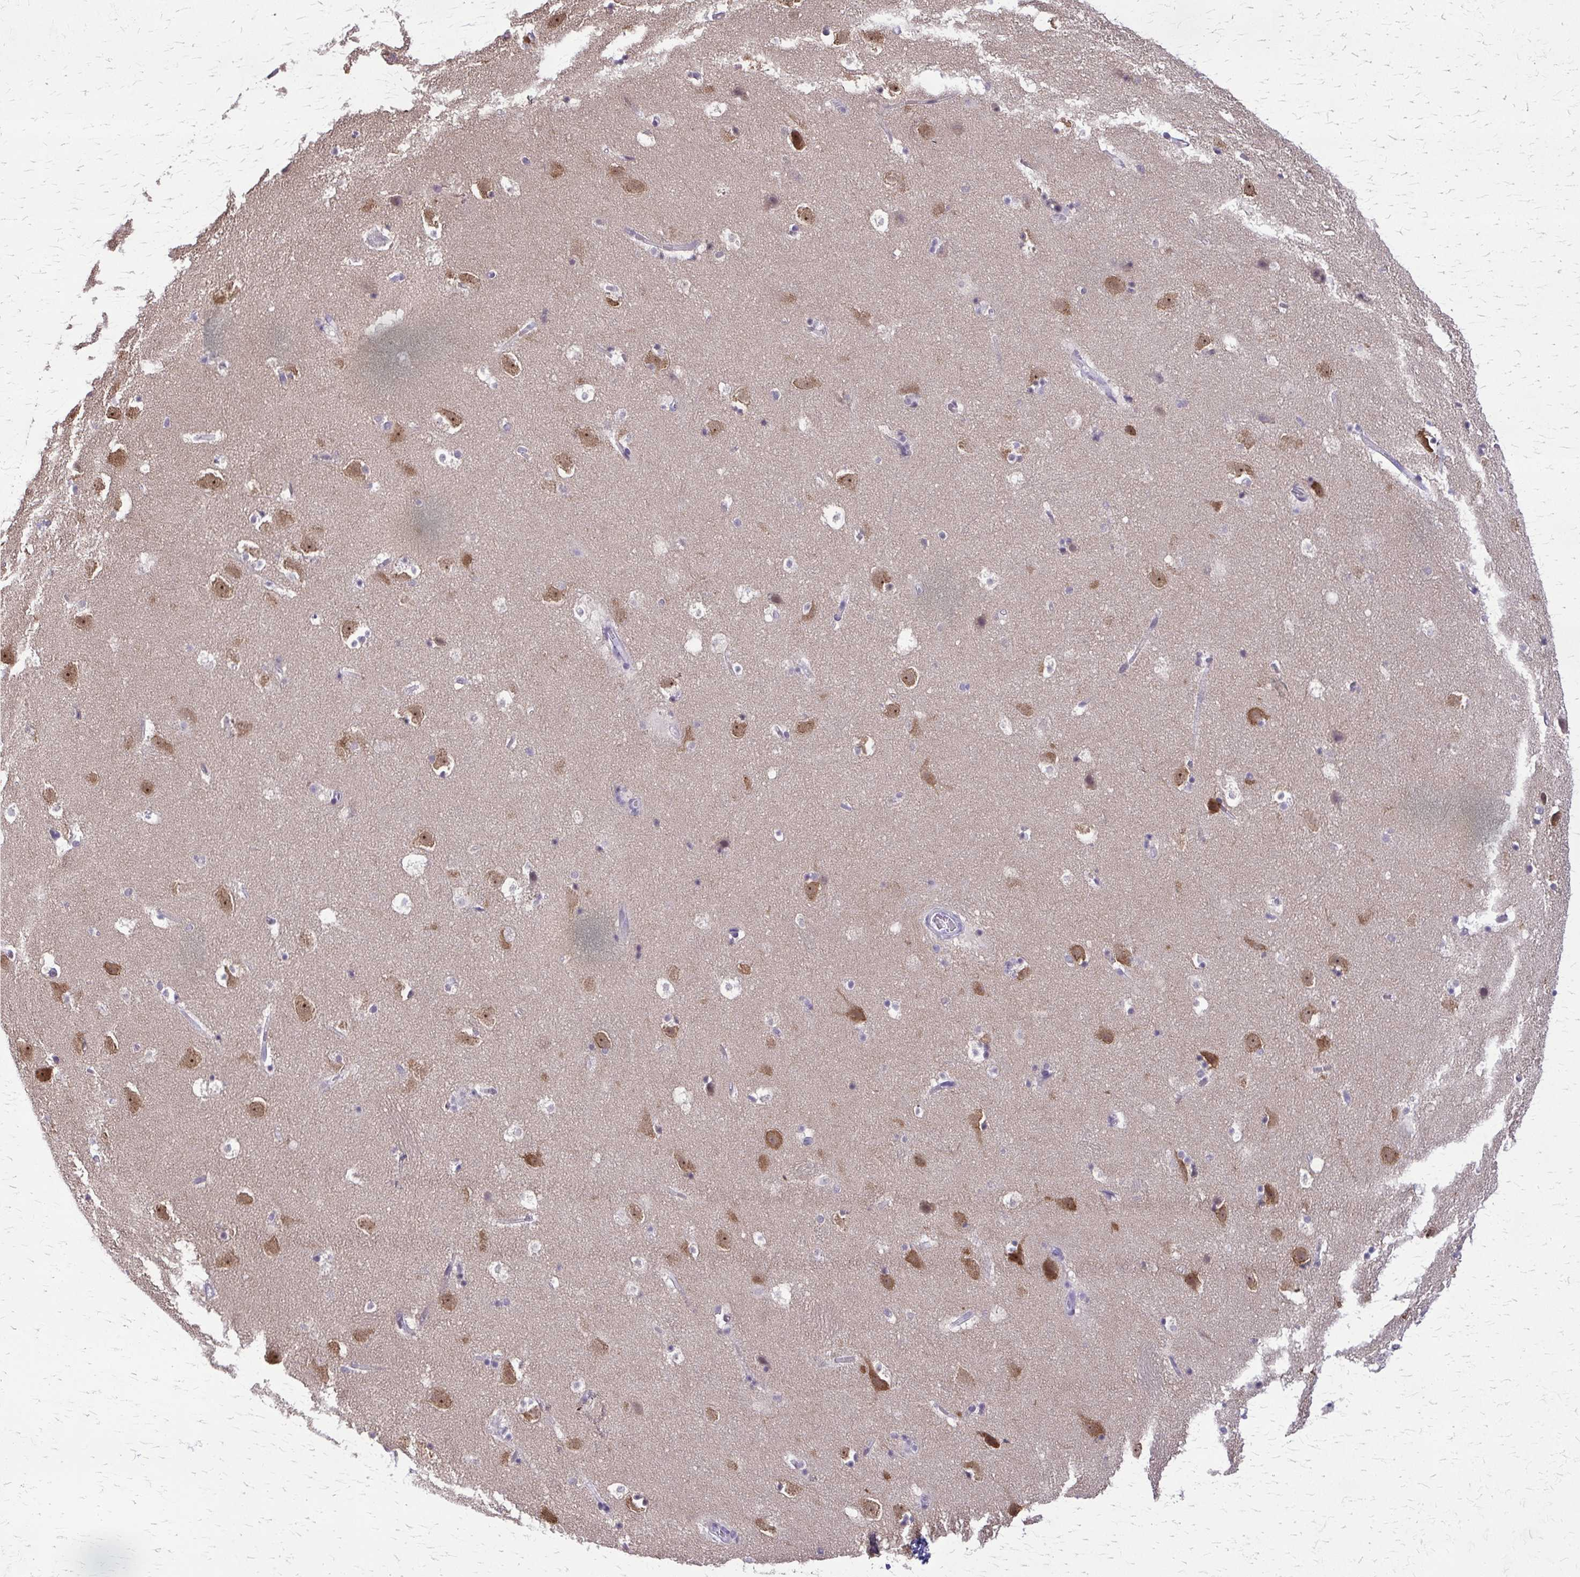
{"staining": {"intensity": "negative", "quantity": "none", "location": "none"}, "tissue": "caudate", "cell_type": "Glial cells", "image_type": "normal", "snomed": [{"axis": "morphology", "description": "Normal tissue, NOS"}, {"axis": "topography", "description": "Lateral ventricle wall"}], "caption": "A histopathology image of caudate stained for a protein shows no brown staining in glial cells.", "gene": "PLCB1", "patient": {"sex": "male", "age": 37}}